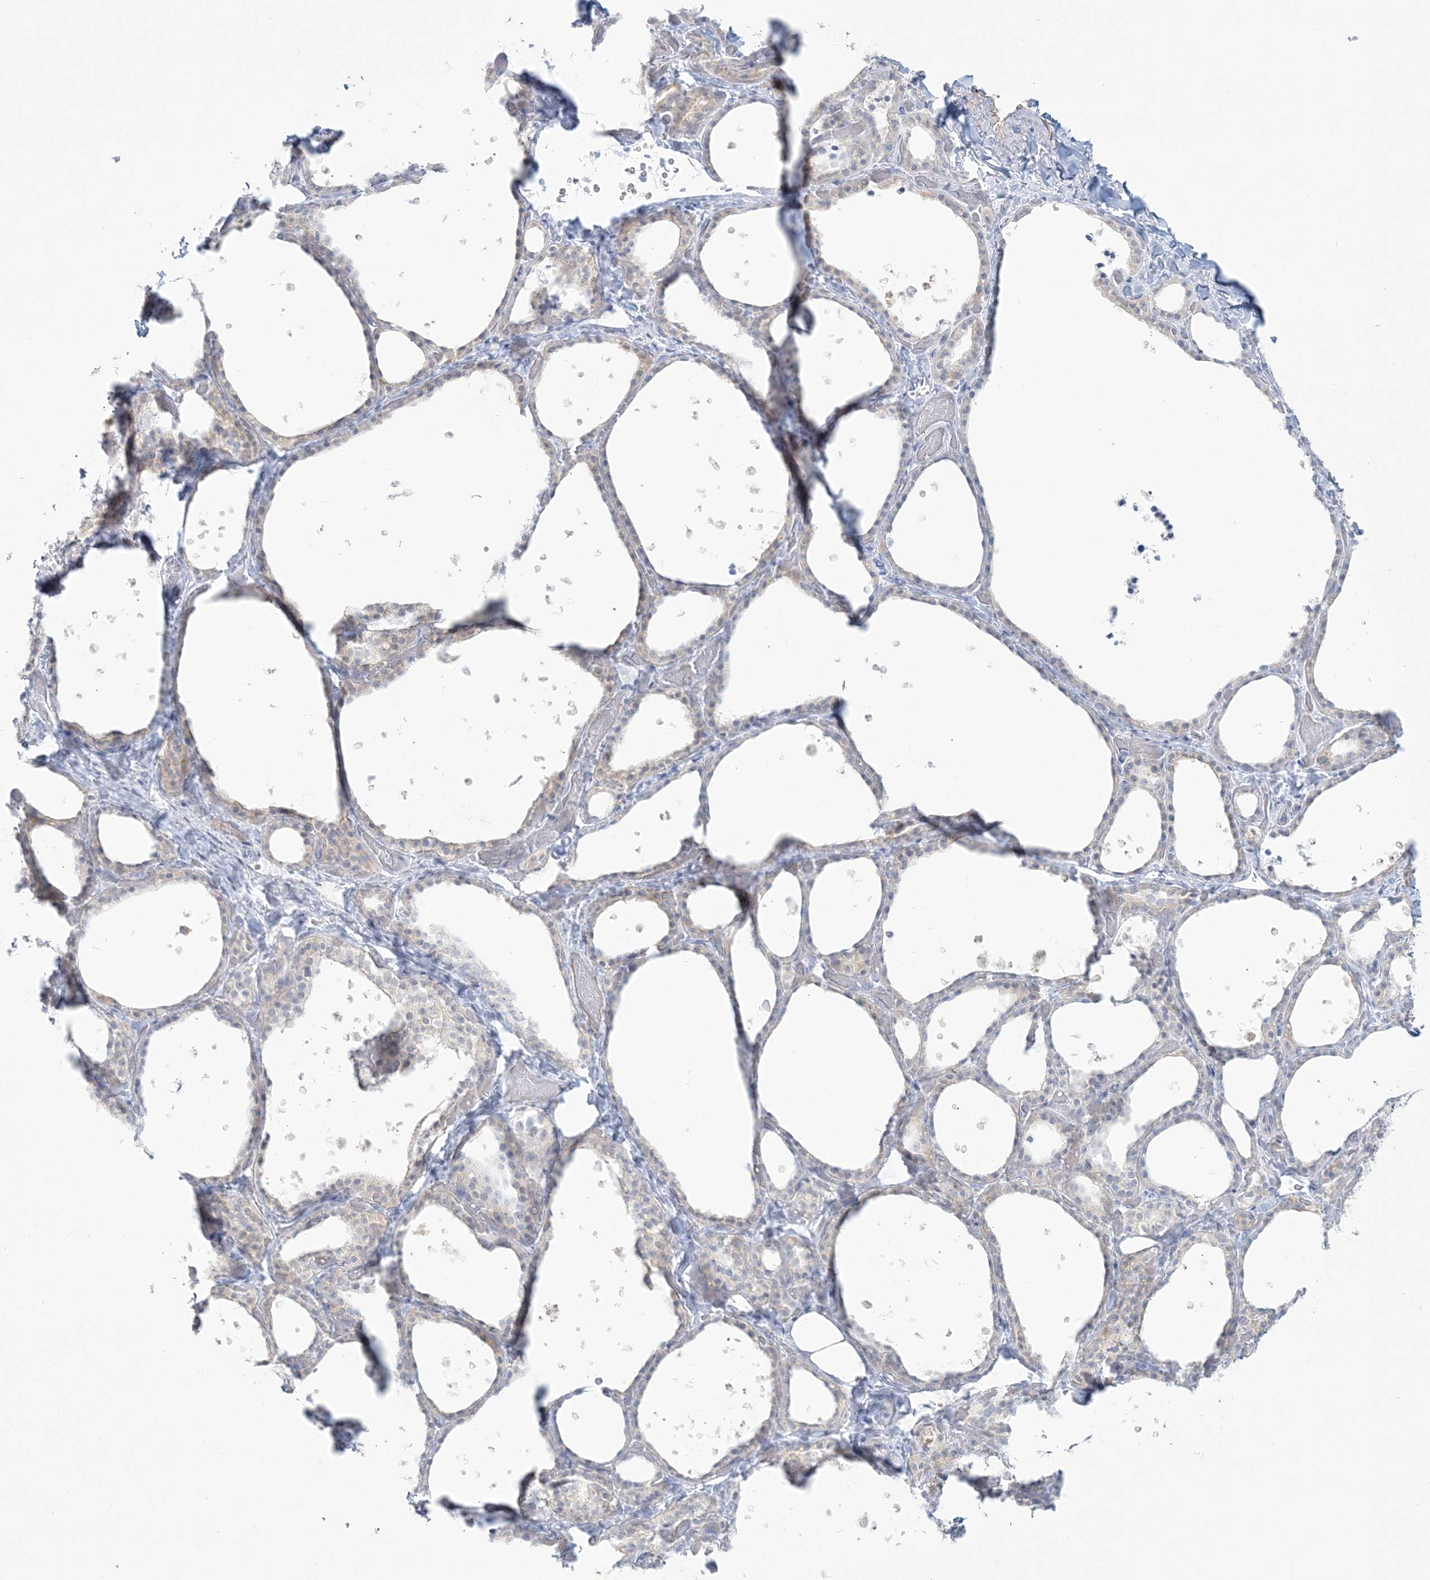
{"staining": {"intensity": "weak", "quantity": "<25%", "location": "cytoplasmic/membranous"}, "tissue": "thyroid gland", "cell_type": "Glandular cells", "image_type": "normal", "snomed": [{"axis": "morphology", "description": "Normal tissue, NOS"}, {"axis": "topography", "description": "Thyroid gland"}], "caption": "Thyroid gland stained for a protein using immunohistochemistry displays no expression glandular cells.", "gene": "ENSG00000288637", "patient": {"sex": "female", "age": 44}}